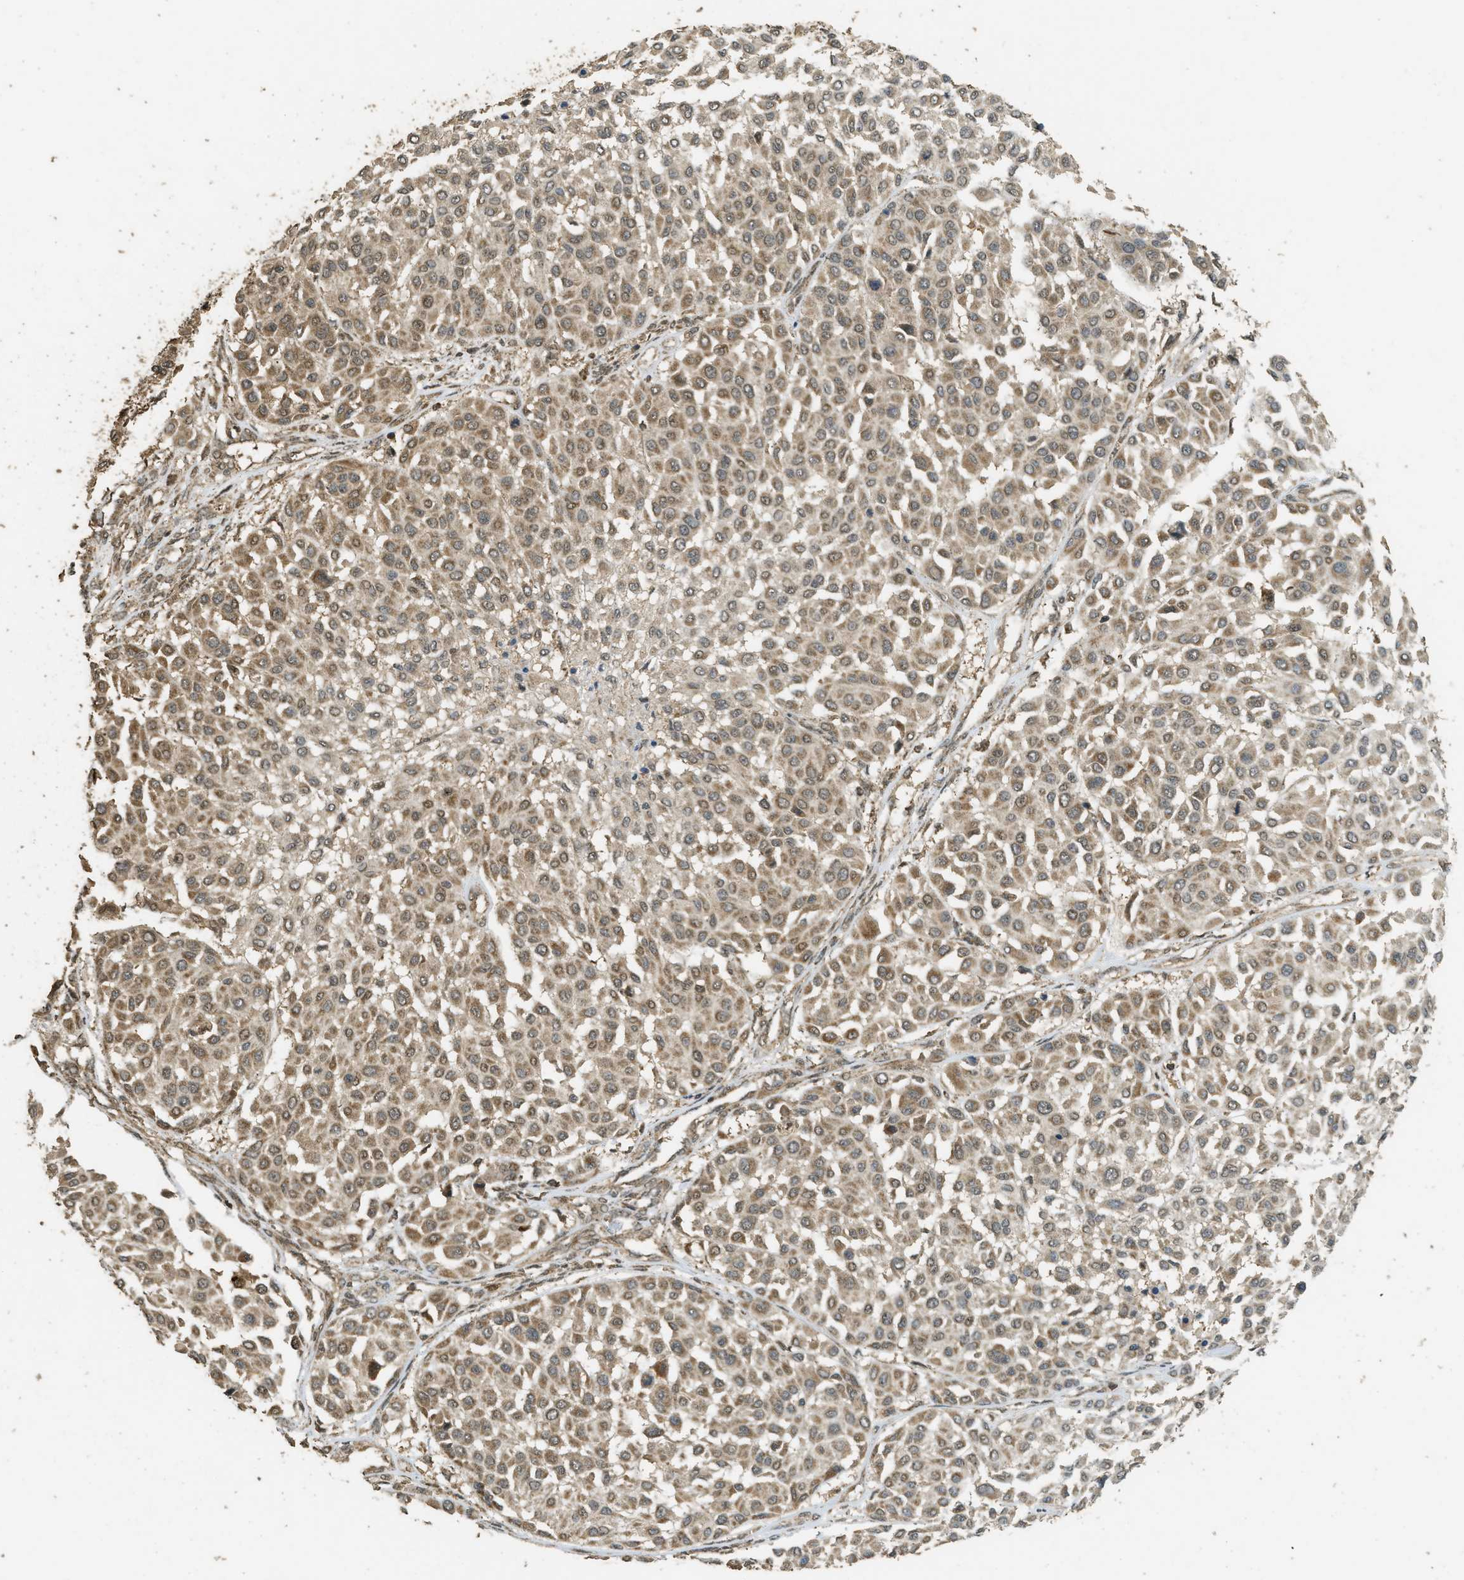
{"staining": {"intensity": "moderate", "quantity": ">75%", "location": "cytoplasmic/membranous"}, "tissue": "melanoma", "cell_type": "Tumor cells", "image_type": "cancer", "snomed": [{"axis": "morphology", "description": "Malignant melanoma, Metastatic site"}, {"axis": "topography", "description": "Soft tissue"}], "caption": "High-power microscopy captured an immunohistochemistry (IHC) photomicrograph of malignant melanoma (metastatic site), revealing moderate cytoplasmic/membranous staining in about >75% of tumor cells.", "gene": "CTPS1", "patient": {"sex": "male", "age": 41}}